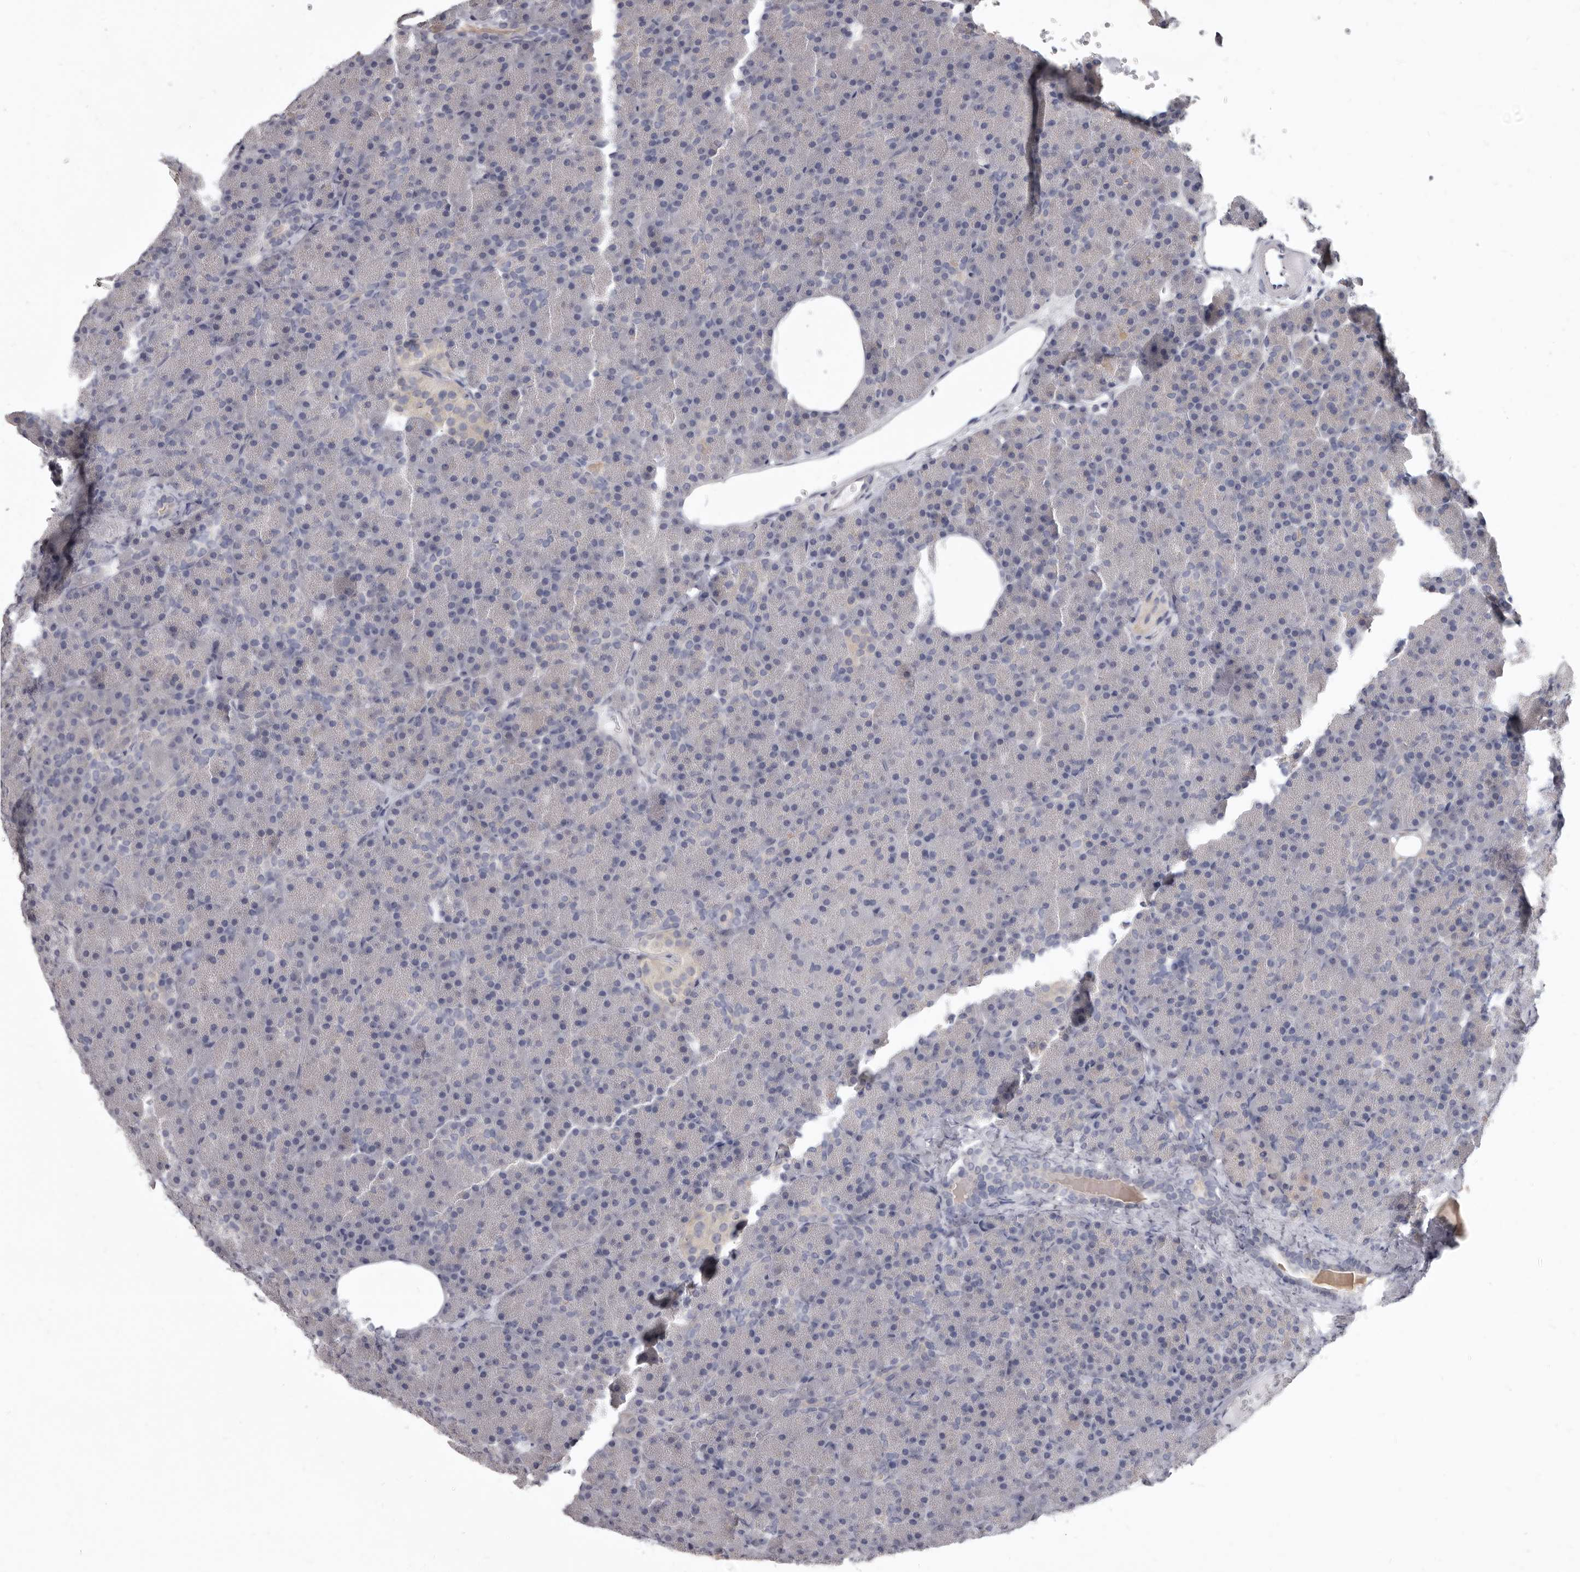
{"staining": {"intensity": "negative", "quantity": "none", "location": "none"}, "tissue": "pancreas", "cell_type": "Exocrine glandular cells", "image_type": "normal", "snomed": [{"axis": "morphology", "description": "Normal tissue, NOS"}, {"axis": "morphology", "description": "Carcinoid, malignant, NOS"}, {"axis": "topography", "description": "Pancreas"}], "caption": "A high-resolution histopathology image shows immunohistochemistry (IHC) staining of normal pancreas, which demonstrates no significant positivity in exocrine glandular cells. Brightfield microscopy of immunohistochemistry stained with DAB (3,3'-diaminobenzidine) (brown) and hematoxylin (blue), captured at high magnification.", "gene": "GSK3B", "patient": {"sex": "female", "age": 35}}